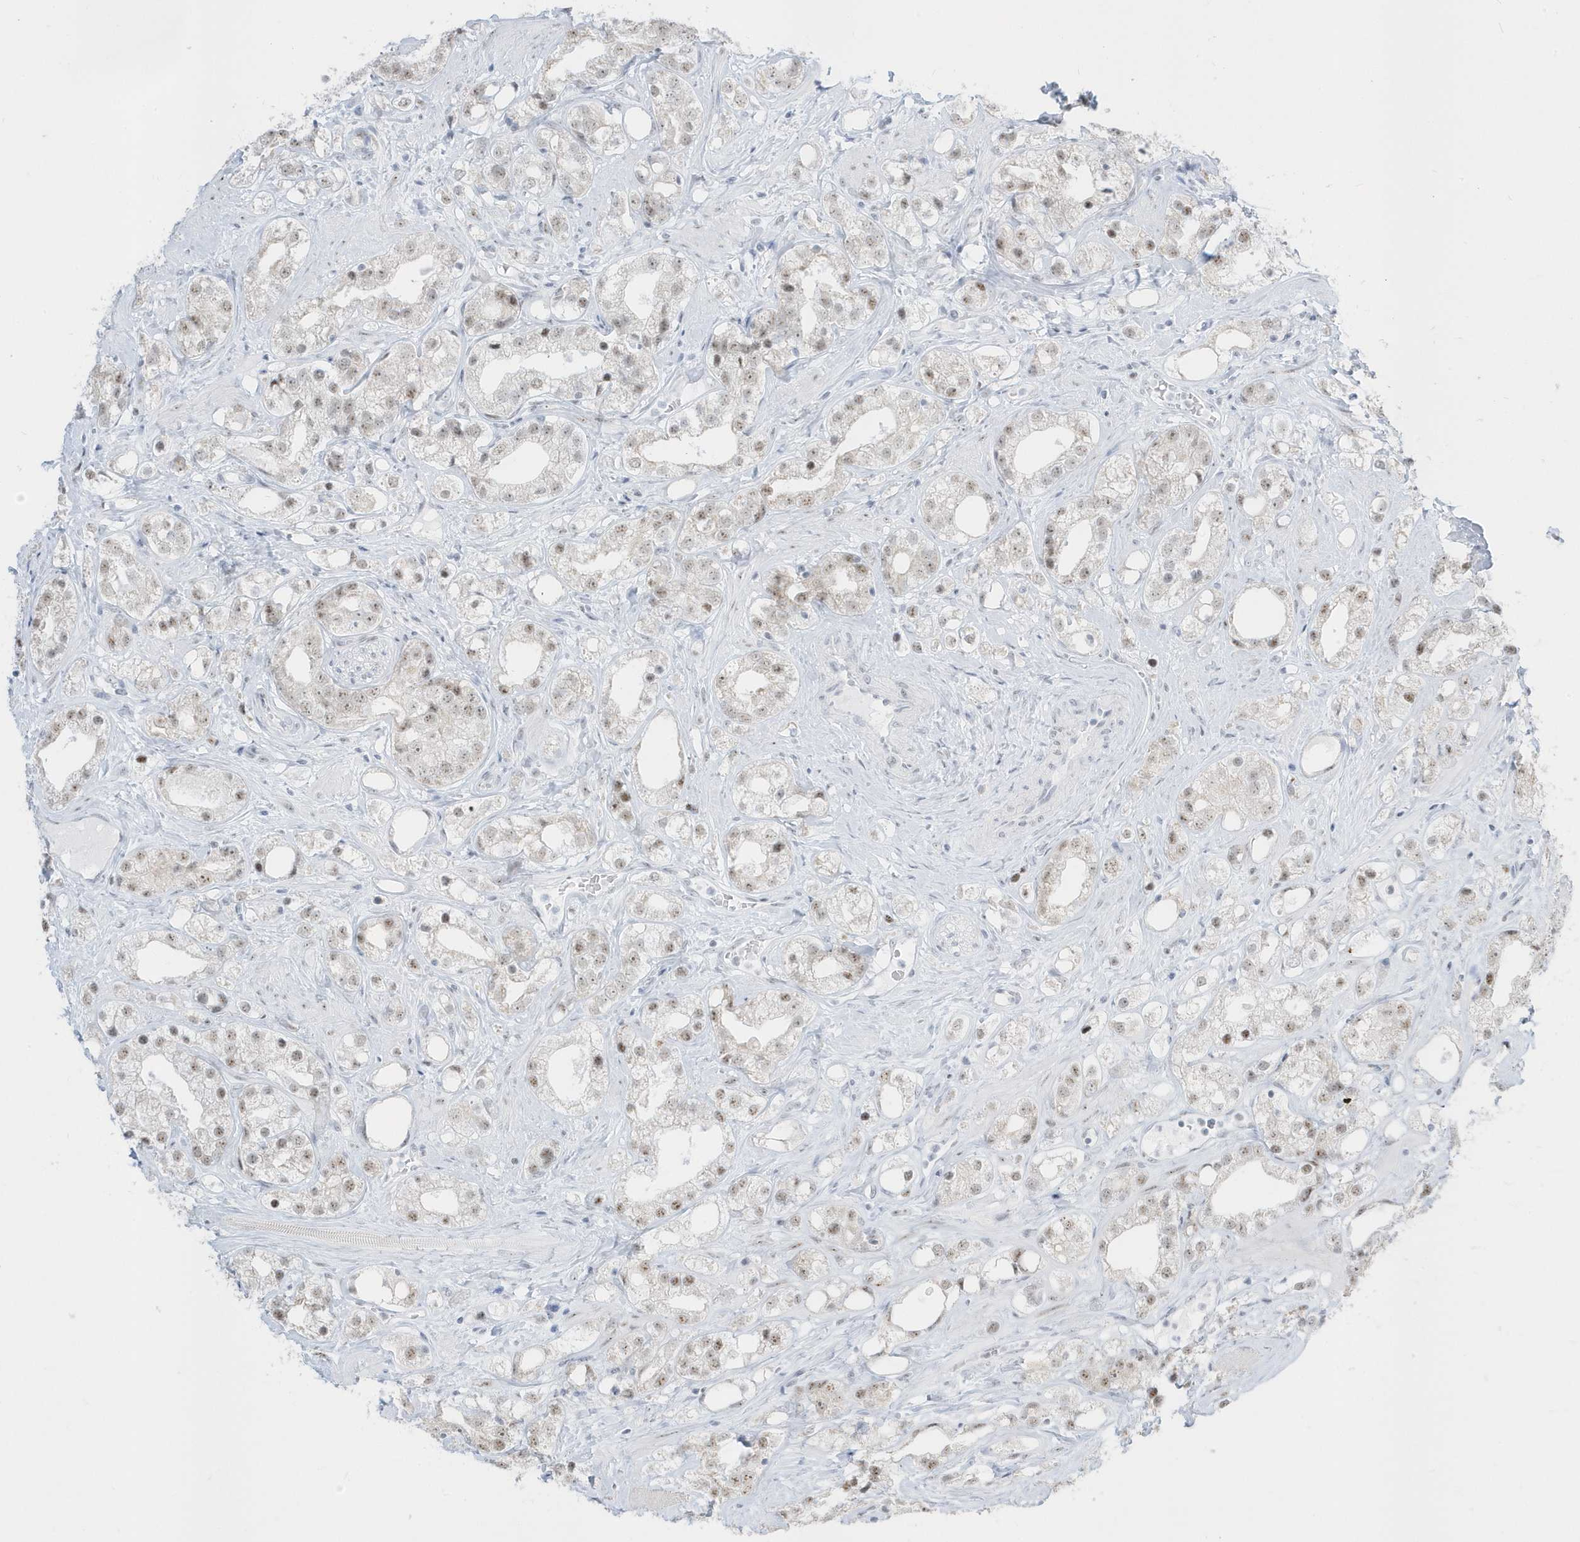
{"staining": {"intensity": "weak", "quantity": ">75%", "location": "nuclear"}, "tissue": "prostate cancer", "cell_type": "Tumor cells", "image_type": "cancer", "snomed": [{"axis": "morphology", "description": "Adenocarcinoma, NOS"}, {"axis": "topography", "description": "Prostate"}], "caption": "Brown immunohistochemical staining in human prostate cancer displays weak nuclear positivity in about >75% of tumor cells.", "gene": "PLEKHN1", "patient": {"sex": "male", "age": 79}}